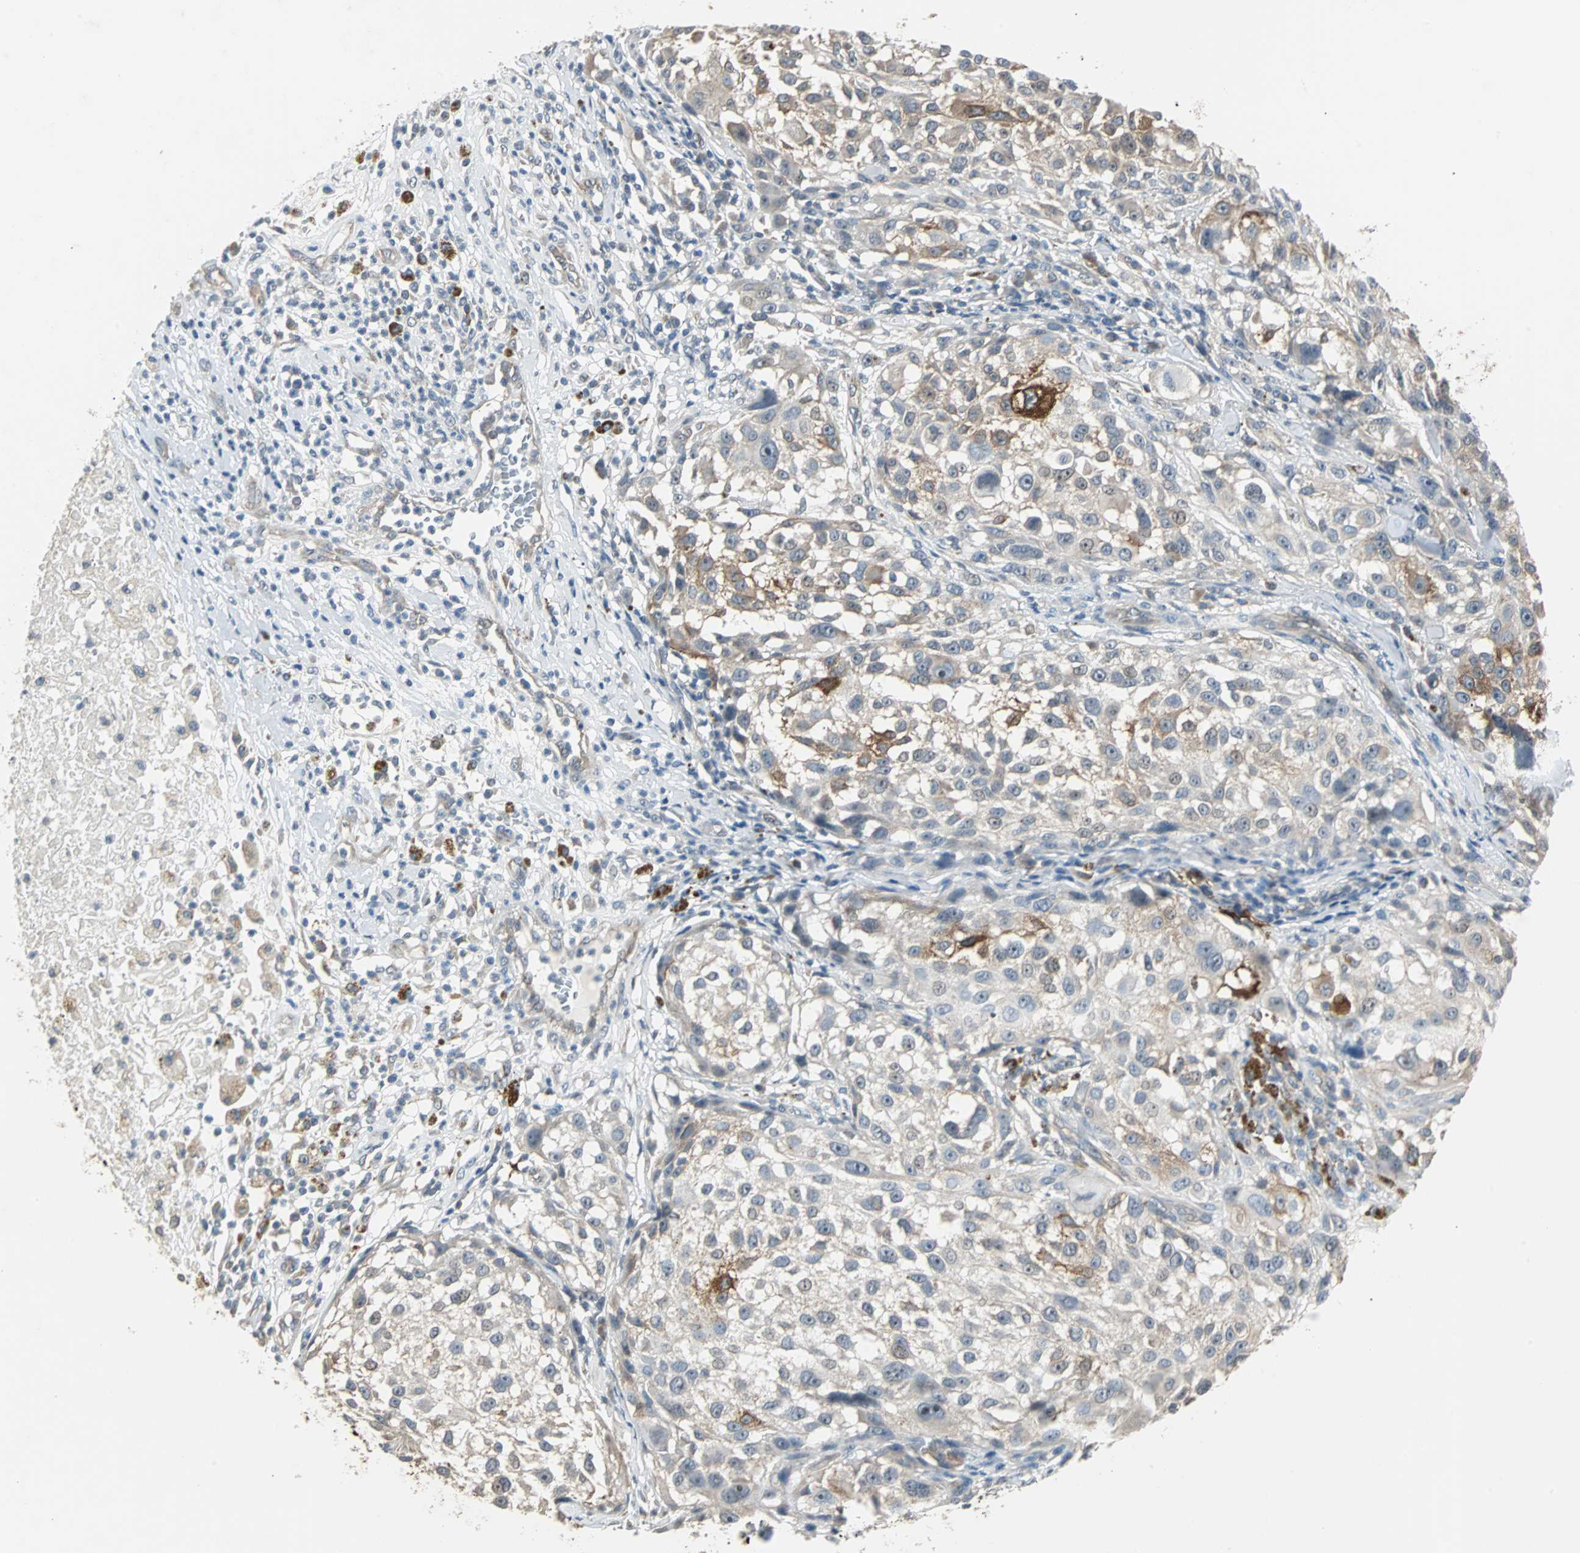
{"staining": {"intensity": "moderate", "quantity": "<25%", "location": "cytoplasmic/membranous"}, "tissue": "melanoma", "cell_type": "Tumor cells", "image_type": "cancer", "snomed": [{"axis": "morphology", "description": "Necrosis, NOS"}, {"axis": "morphology", "description": "Malignant melanoma, NOS"}, {"axis": "topography", "description": "Skin"}], "caption": "Melanoma stained with a brown dye reveals moderate cytoplasmic/membranous positive positivity in approximately <25% of tumor cells.", "gene": "CMC2", "patient": {"sex": "female", "age": 87}}